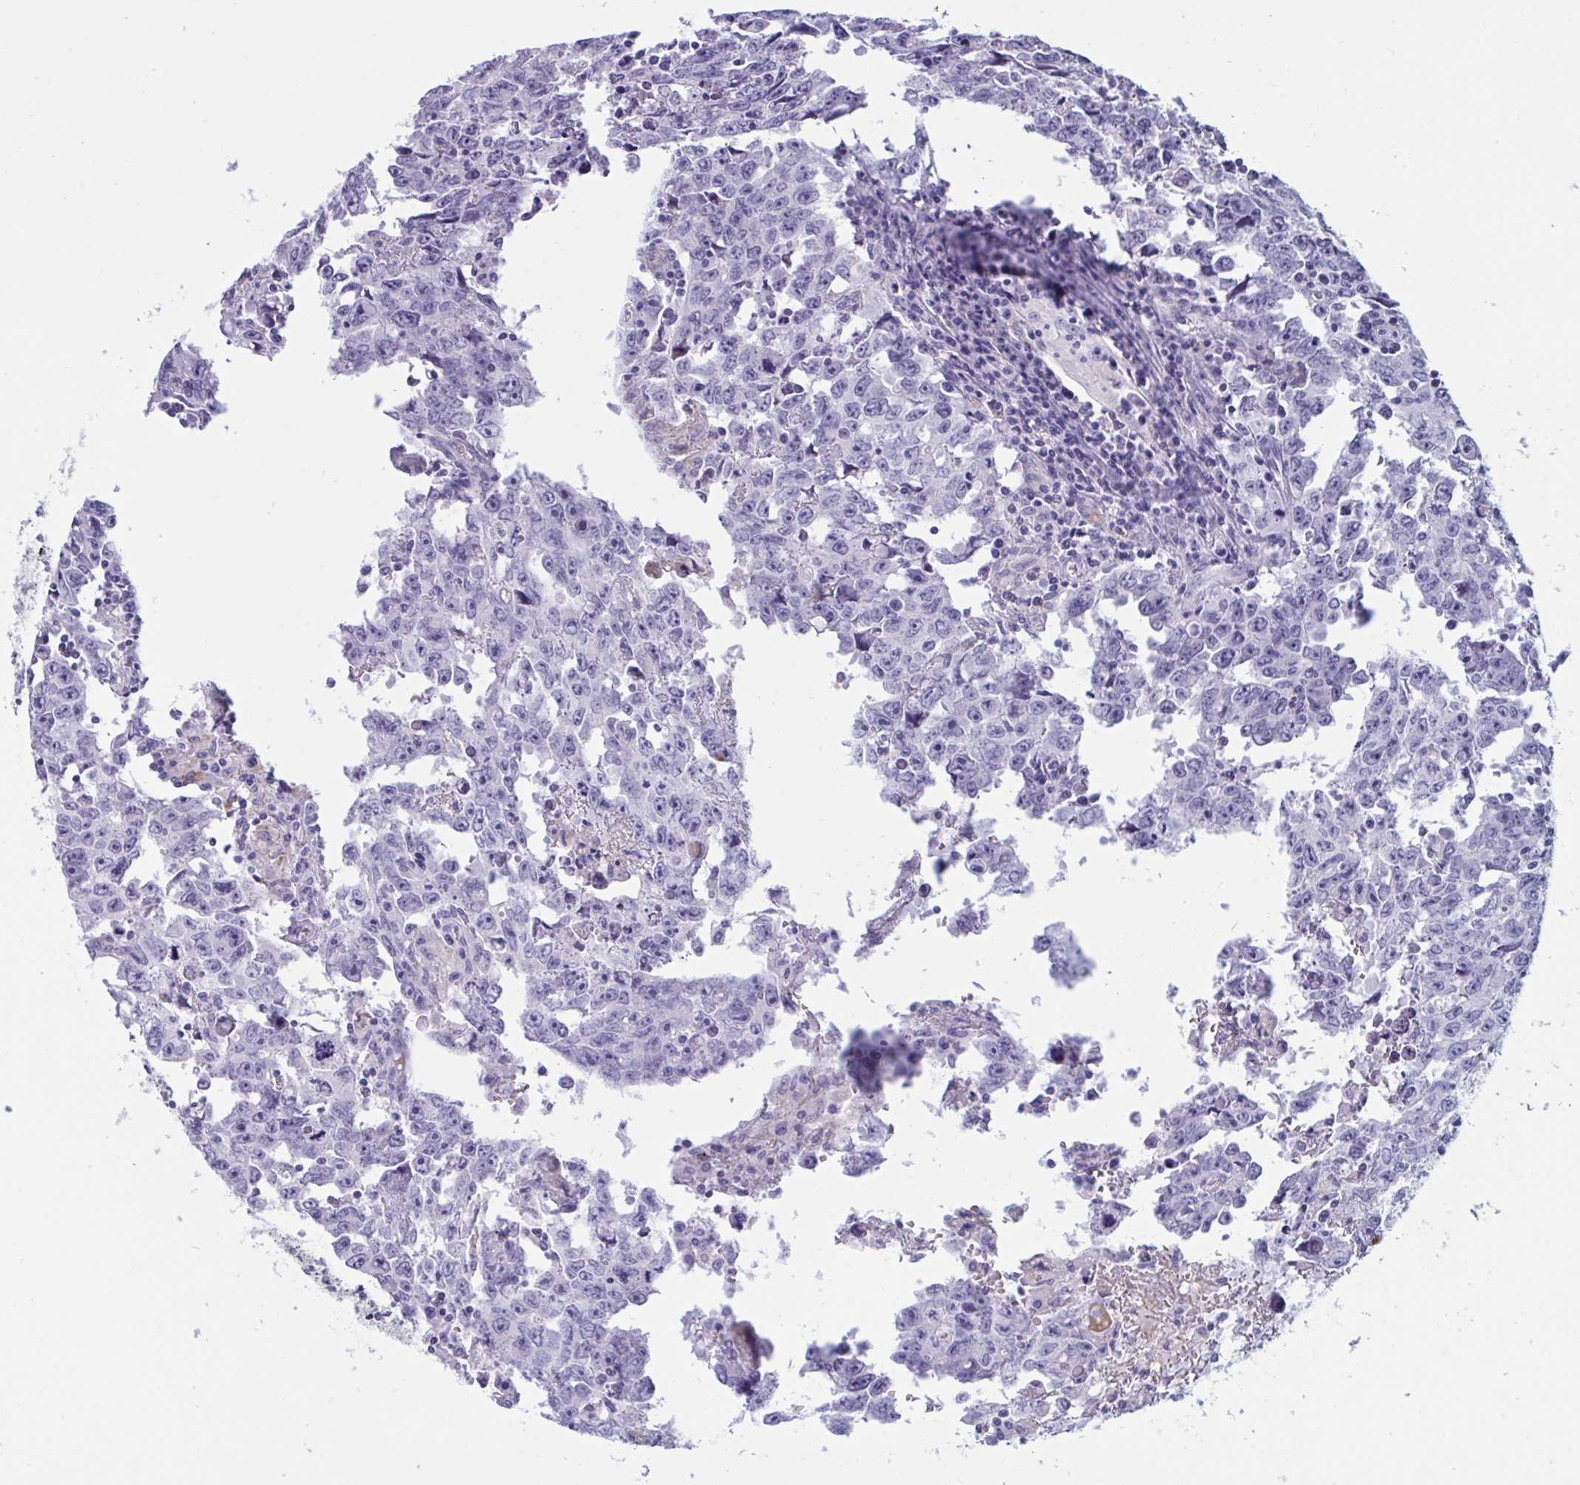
{"staining": {"intensity": "negative", "quantity": "none", "location": "none"}, "tissue": "testis cancer", "cell_type": "Tumor cells", "image_type": "cancer", "snomed": [{"axis": "morphology", "description": "Carcinoma, Embryonal, NOS"}, {"axis": "topography", "description": "Testis"}], "caption": "This is a image of immunohistochemistry staining of embryonal carcinoma (testis), which shows no staining in tumor cells. (Immunohistochemistry, brightfield microscopy, high magnification).", "gene": "OXLD1", "patient": {"sex": "male", "age": 22}}